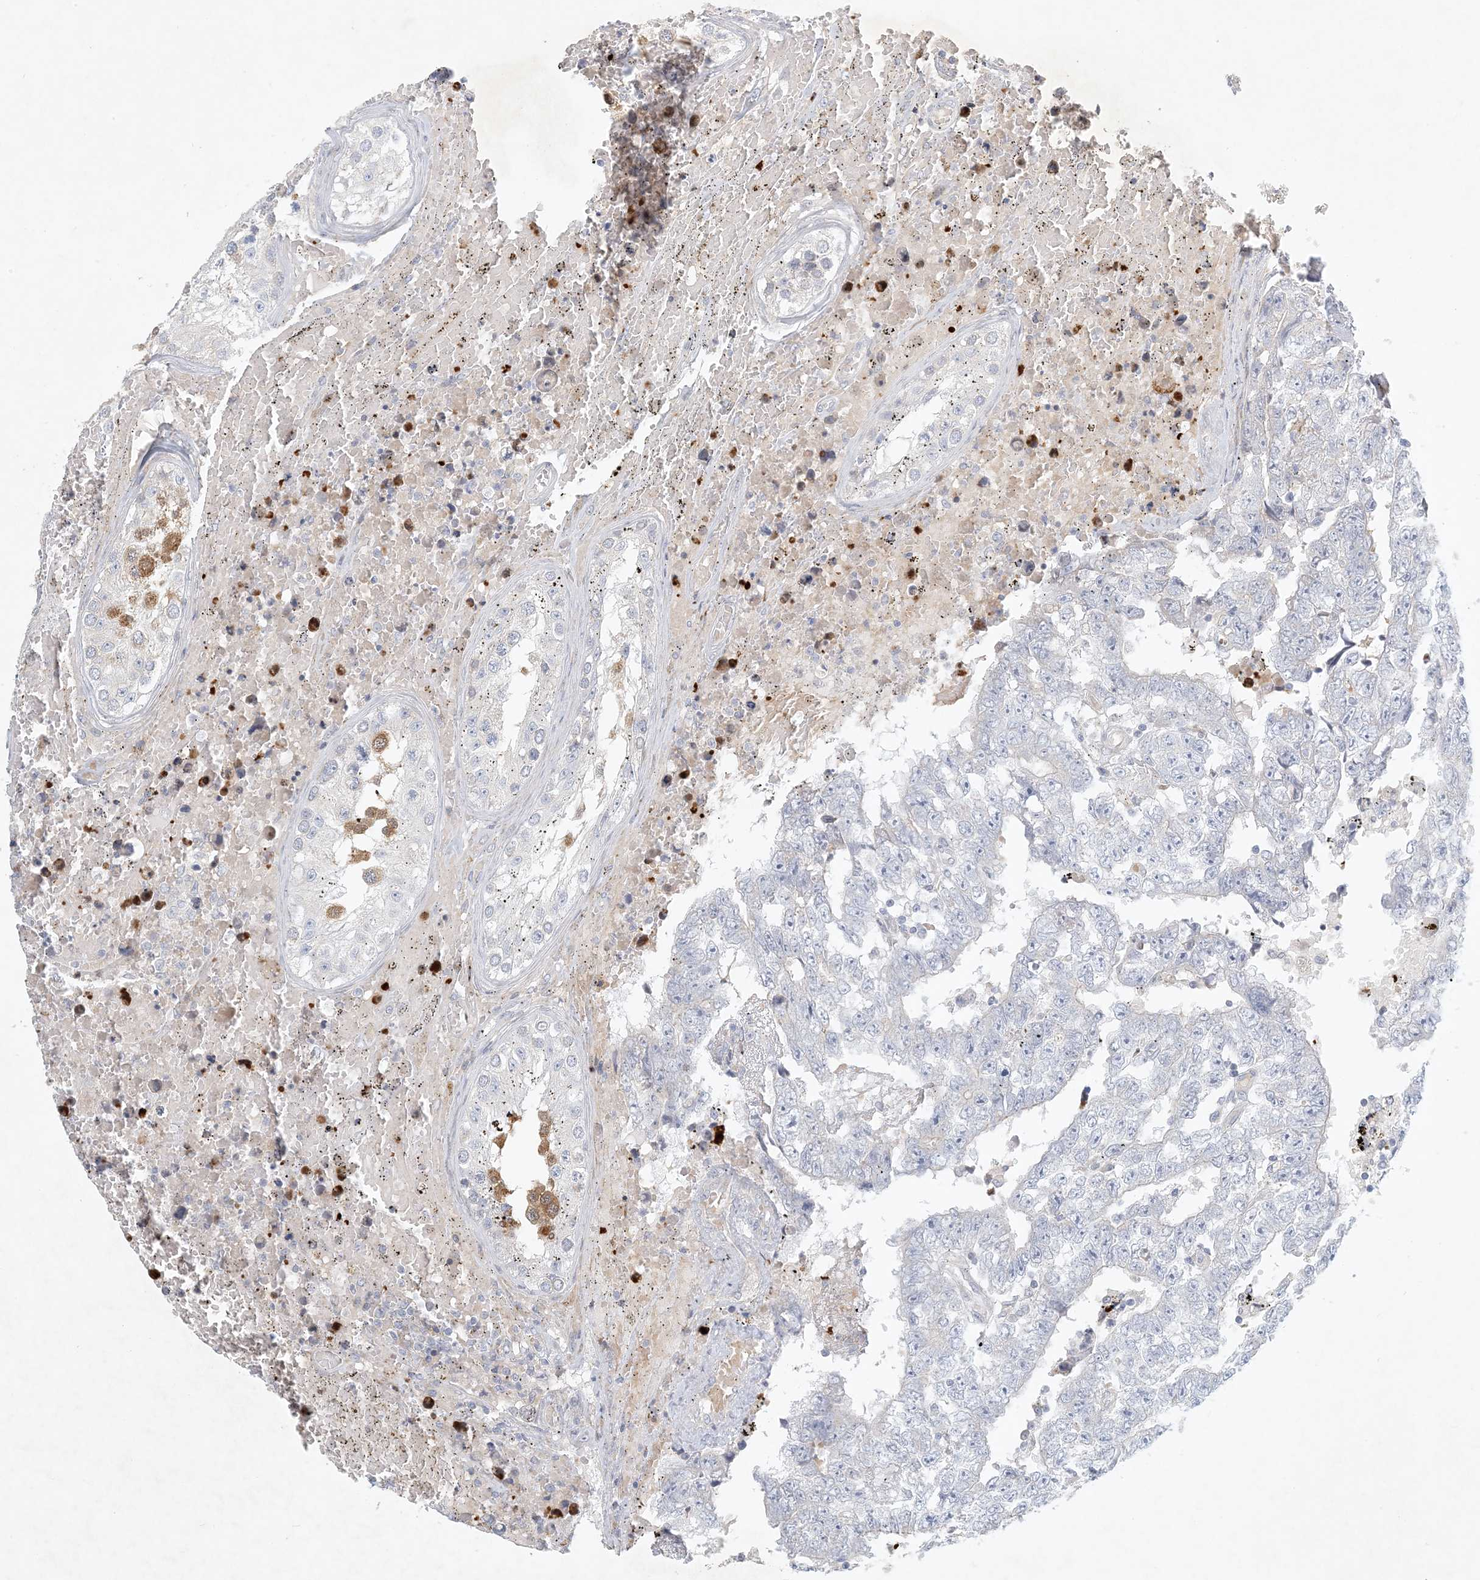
{"staining": {"intensity": "negative", "quantity": "none", "location": "none"}, "tissue": "testis cancer", "cell_type": "Tumor cells", "image_type": "cancer", "snomed": [{"axis": "morphology", "description": "Carcinoma, Embryonal, NOS"}, {"axis": "topography", "description": "Testis"}], "caption": "Protein analysis of testis cancer displays no significant staining in tumor cells. (DAB immunohistochemistry (IHC), high magnification).", "gene": "ZNF385D", "patient": {"sex": "male", "age": 25}}